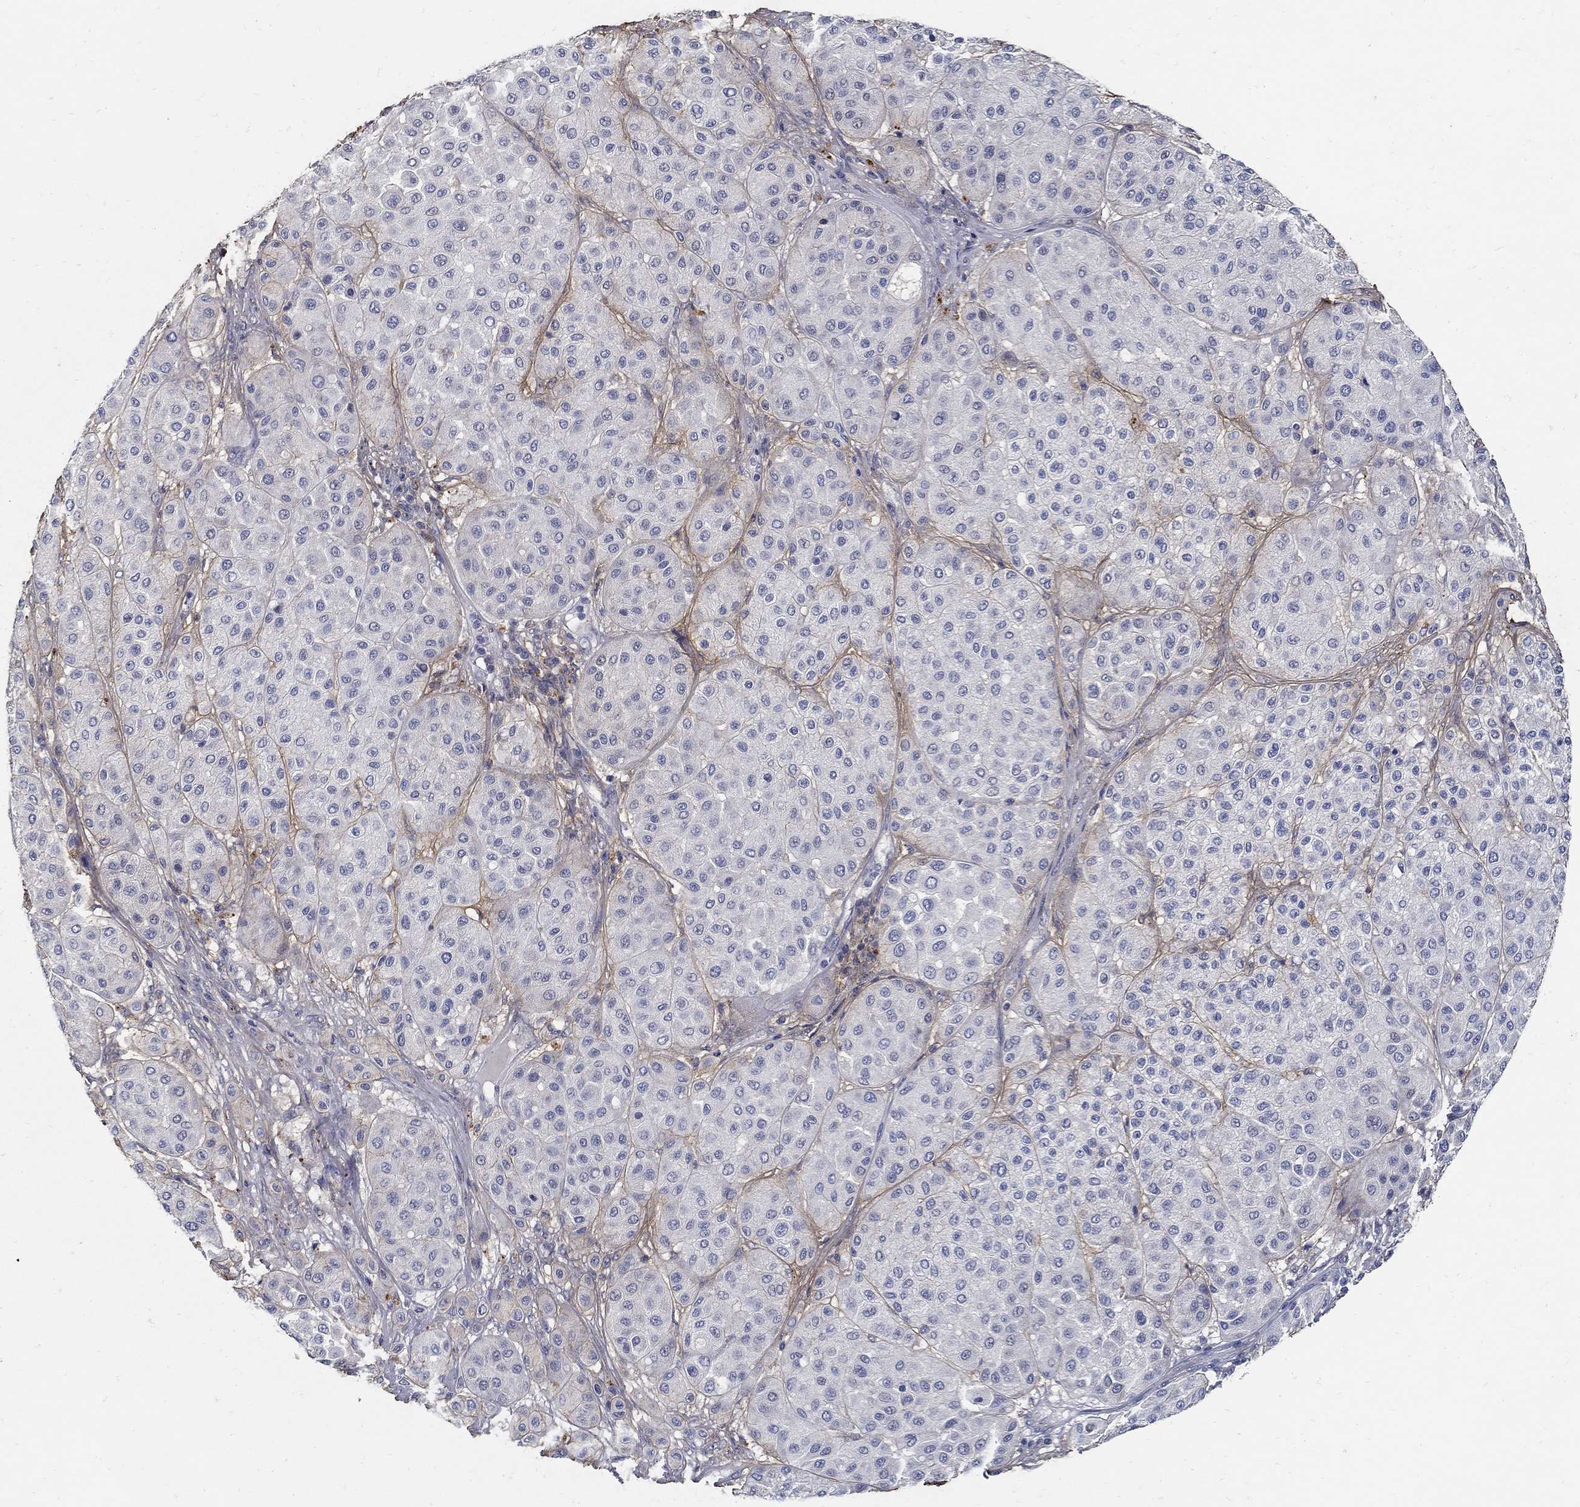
{"staining": {"intensity": "negative", "quantity": "none", "location": "none"}, "tissue": "melanoma", "cell_type": "Tumor cells", "image_type": "cancer", "snomed": [{"axis": "morphology", "description": "Malignant melanoma, Metastatic site"}, {"axis": "topography", "description": "Smooth muscle"}], "caption": "An image of human malignant melanoma (metastatic site) is negative for staining in tumor cells.", "gene": "TGFBI", "patient": {"sex": "male", "age": 41}}